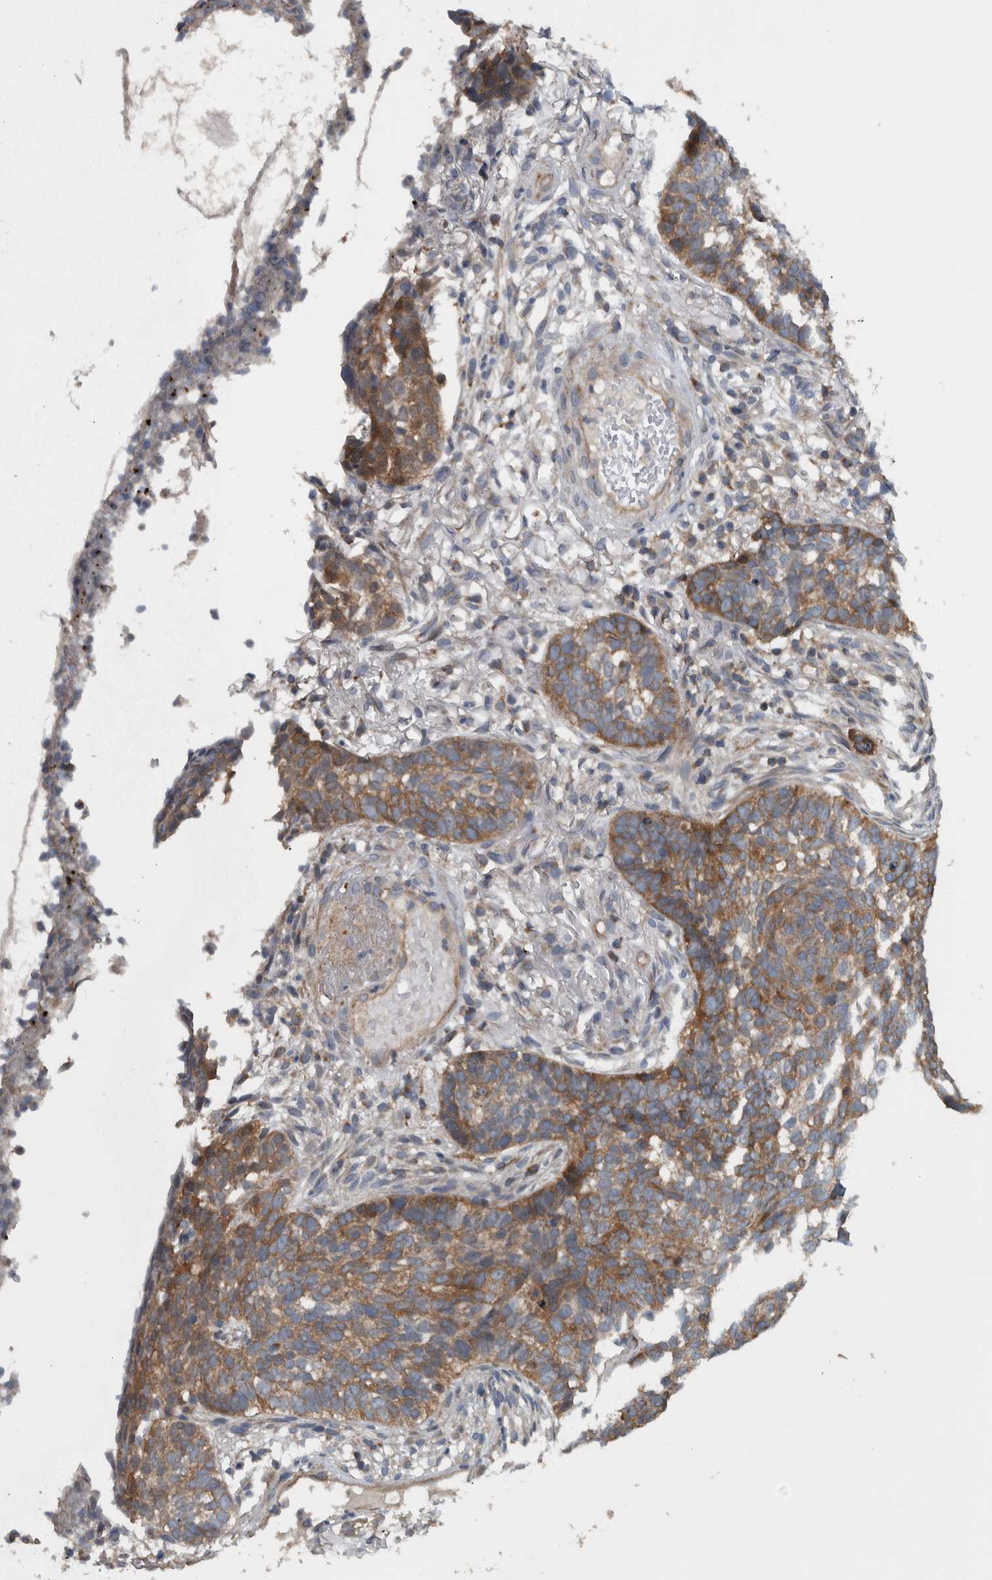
{"staining": {"intensity": "moderate", "quantity": ">75%", "location": "cytoplasmic/membranous"}, "tissue": "skin cancer", "cell_type": "Tumor cells", "image_type": "cancer", "snomed": [{"axis": "morphology", "description": "Basal cell carcinoma"}, {"axis": "topography", "description": "Skin"}], "caption": "Immunohistochemical staining of basal cell carcinoma (skin) displays moderate cytoplasmic/membranous protein expression in approximately >75% of tumor cells.", "gene": "BAIAP2L1", "patient": {"sex": "male", "age": 85}}